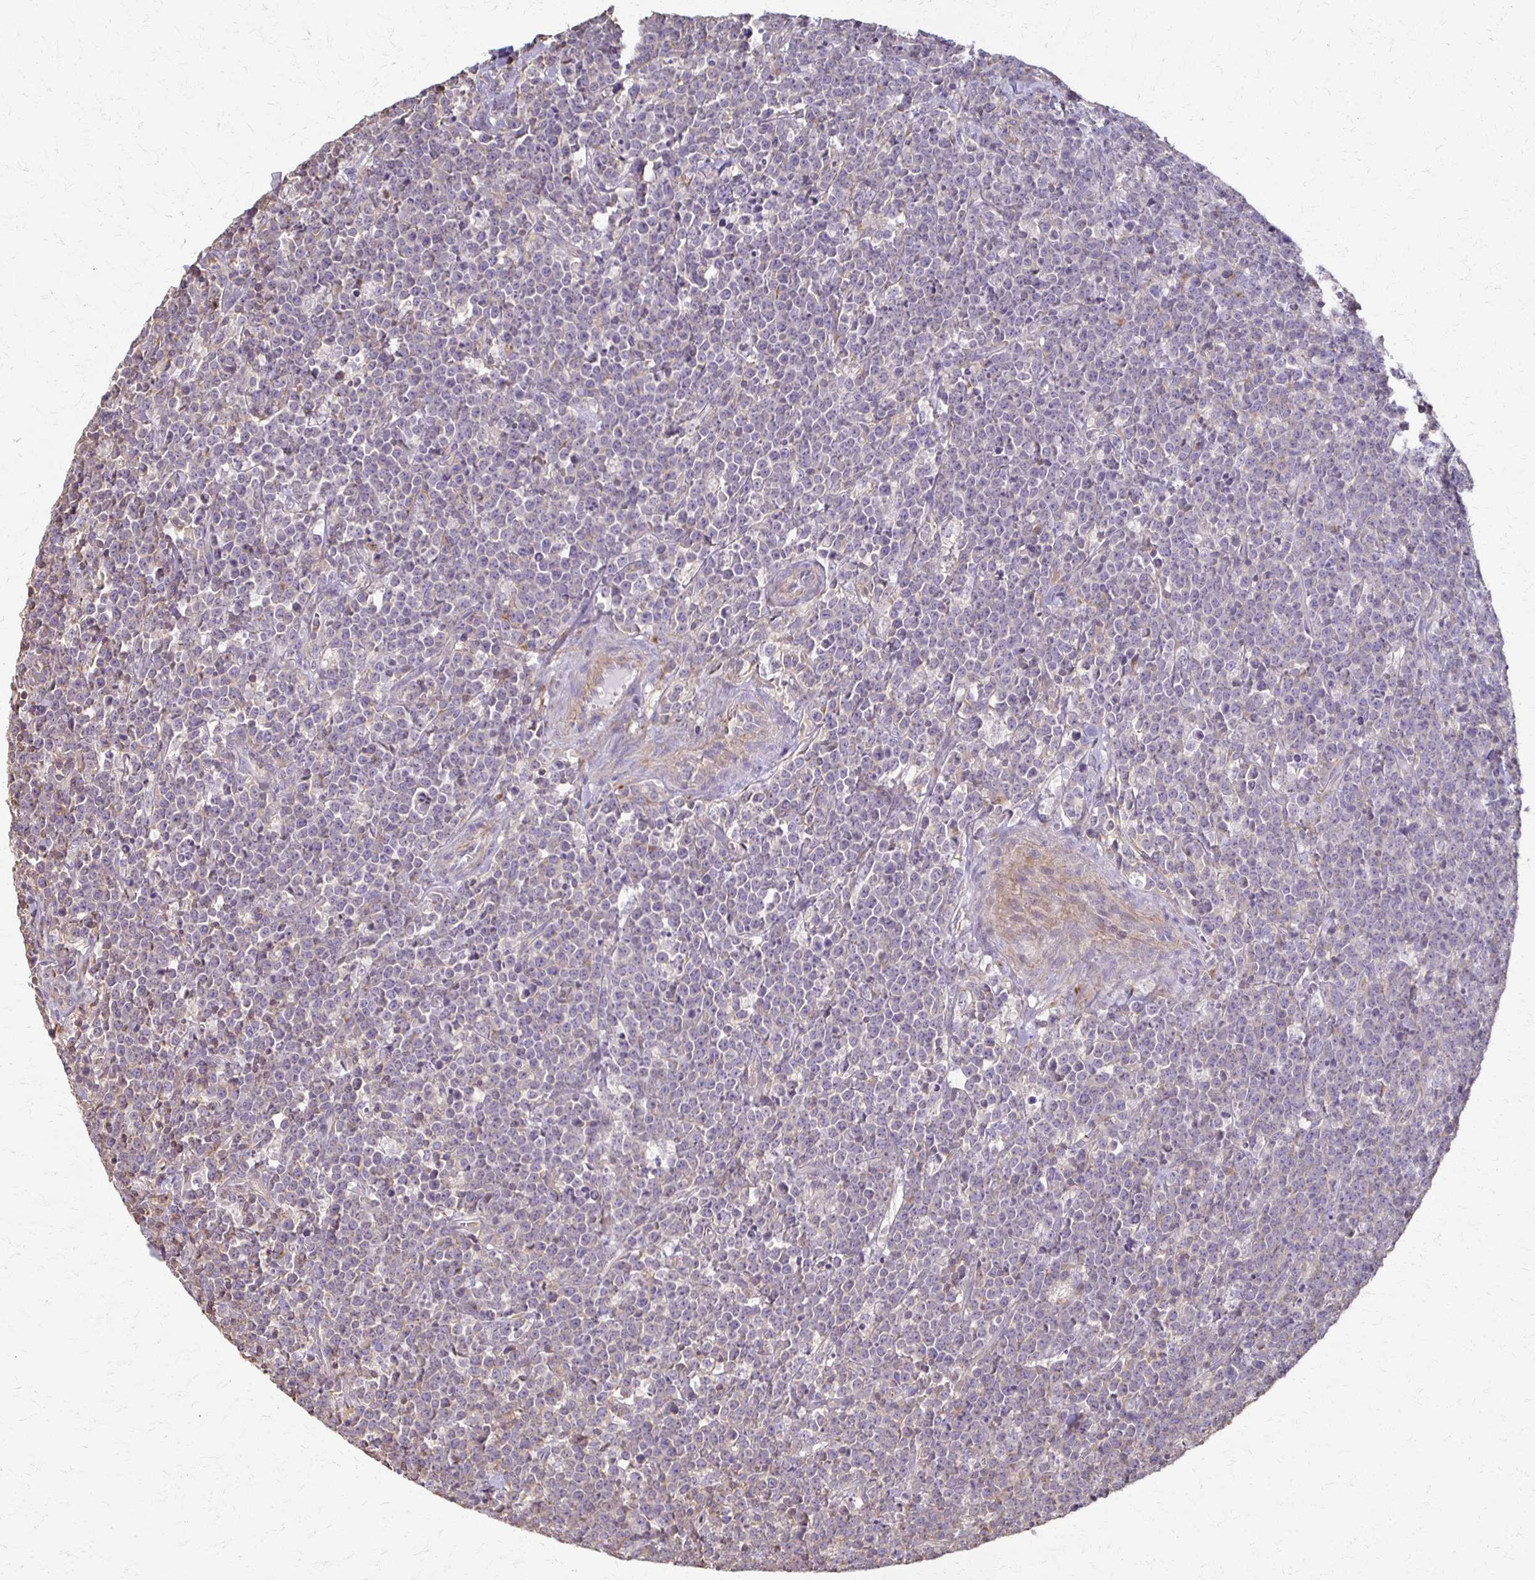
{"staining": {"intensity": "negative", "quantity": "none", "location": "none"}, "tissue": "lymphoma", "cell_type": "Tumor cells", "image_type": "cancer", "snomed": [{"axis": "morphology", "description": "Malignant lymphoma, non-Hodgkin's type, High grade"}, {"axis": "topography", "description": "Small intestine"}], "caption": "Lymphoma stained for a protein using immunohistochemistry exhibits no positivity tumor cells.", "gene": "C1QTNF7", "patient": {"sex": "female", "age": 56}}